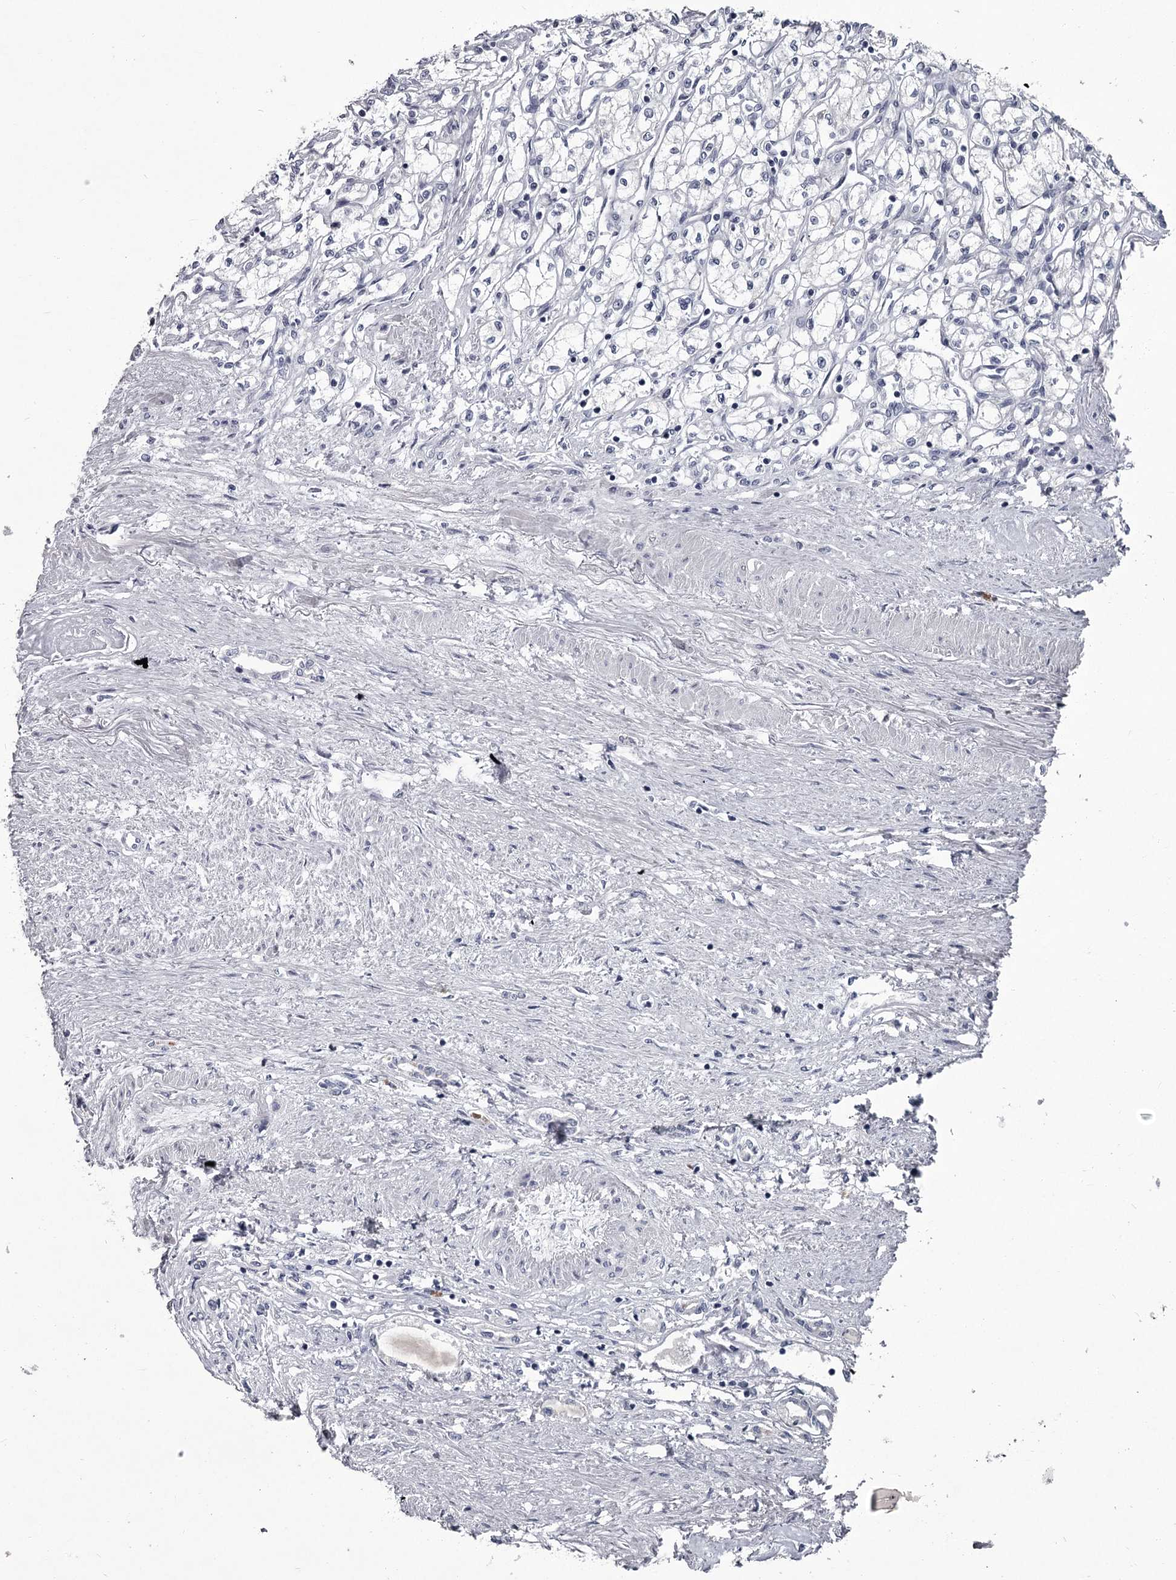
{"staining": {"intensity": "negative", "quantity": "none", "location": "none"}, "tissue": "renal cancer", "cell_type": "Tumor cells", "image_type": "cancer", "snomed": [{"axis": "morphology", "description": "Adenocarcinoma, NOS"}, {"axis": "topography", "description": "Kidney"}], "caption": "Immunohistochemical staining of human renal cancer displays no significant positivity in tumor cells. (DAB IHC with hematoxylin counter stain).", "gene": "DAO", "patient": {"sex": "male", "age": 59}}